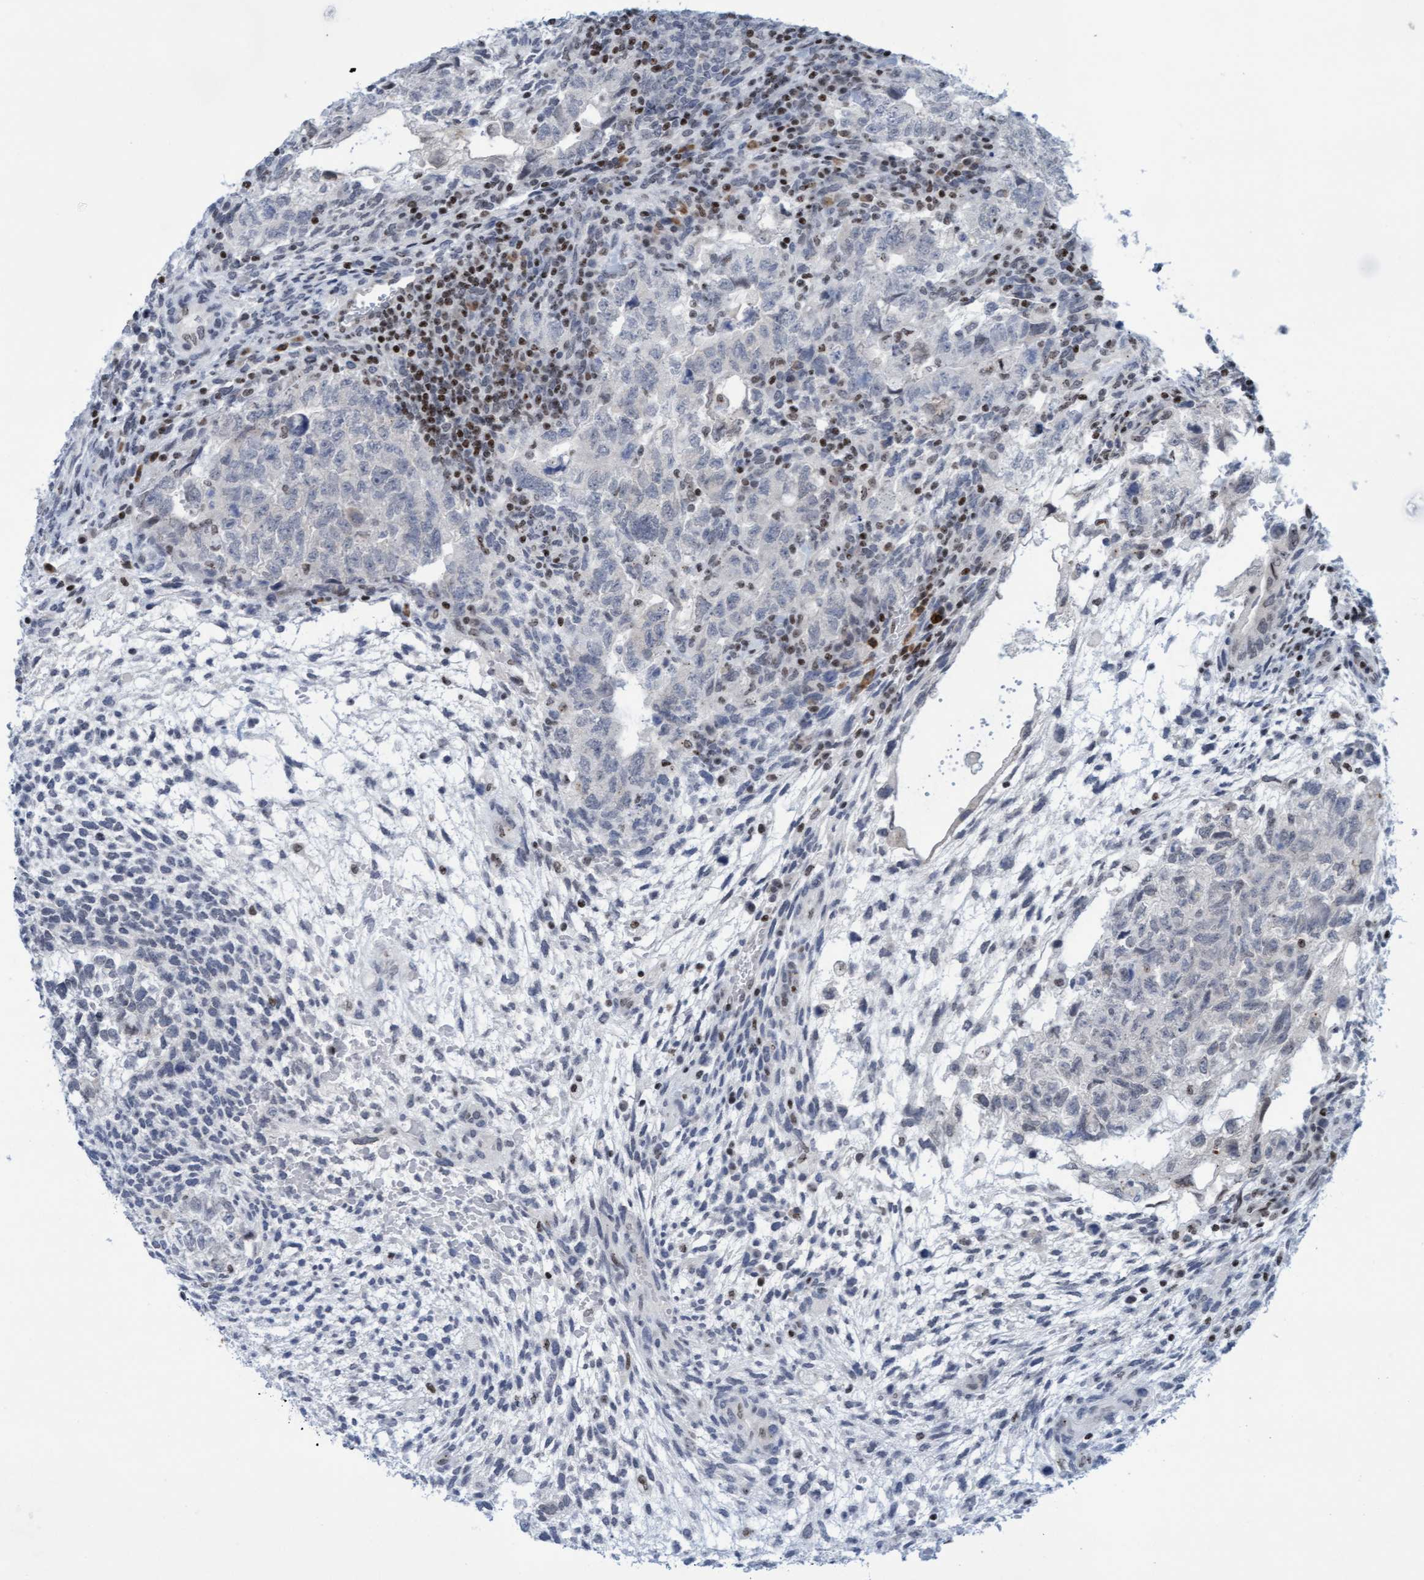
{"staining": {"intensity": "negative", "quantity": "none", "location": "none"}, "tissue": "testis cancer", "cell_type": "Tumor cells", "image_type": "cancer", "snomed": [{"axis": "morphology", "description": "Carcinoma, Embryonal, NOS"}, {"axis": "topography", "description": "Testis"}], "caption": "A micrograph of testis cancer (embryonal carcinoma) stained for a protein exhibits no brown staining in tumor cells. The staining was performed using DAB to visualize the protein expression in brown, while the nuclei were stained in blue with hematoxylin (Magnification: 20x).", "gene": "GLRX2", "patient": {"sex": "male", "age": 36}}